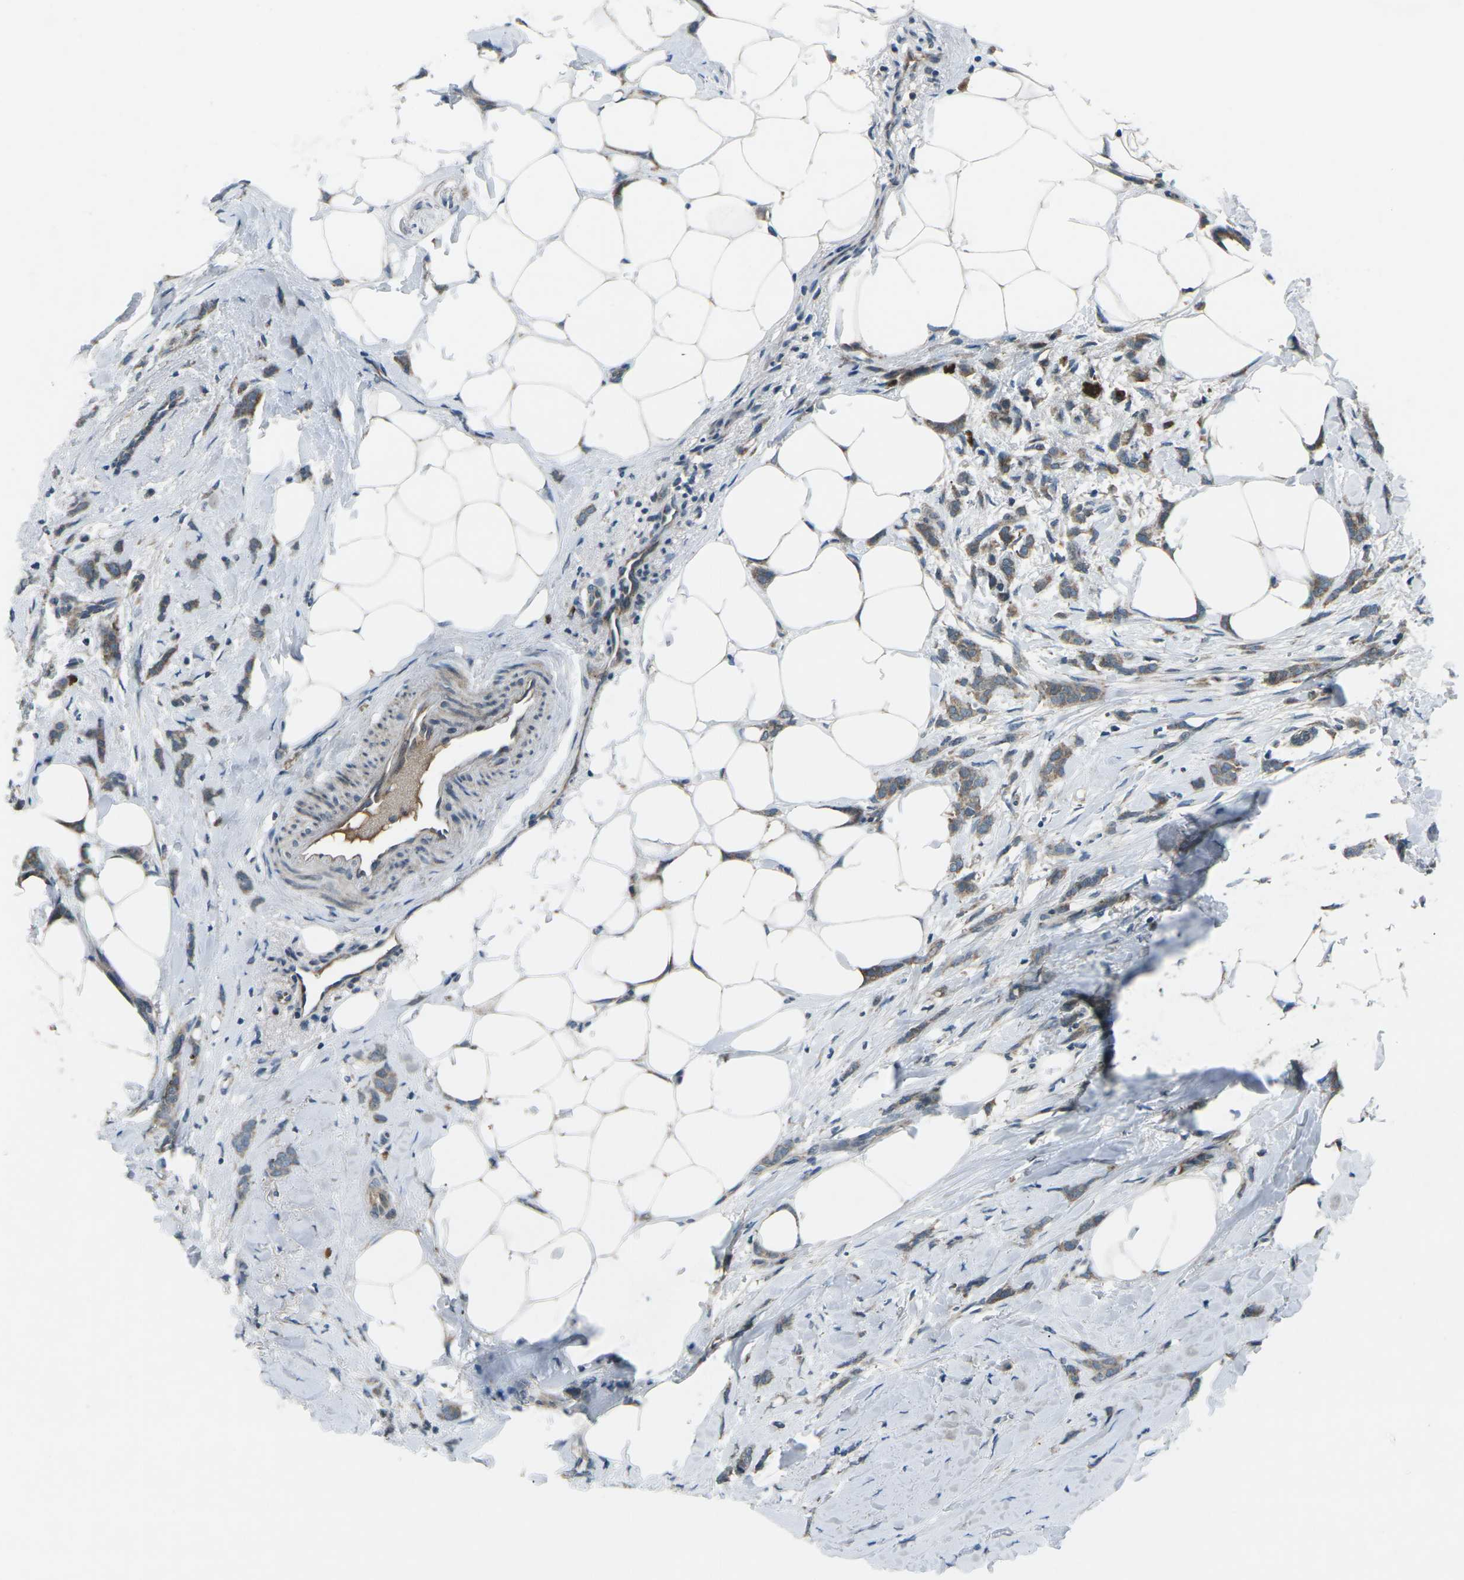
{"staining": {"intensity": "moderate", "quantity": ">75%", "location": "cytoplasmic/membranous"}, "tissue": "breast cancer", "cell_type": "Tumor cells", "image_type": "cancer", "snomed": [{"axis": "morphology", "description": "Lobular carcinoma, in situ"}, {"axis": "morphology", "description": "Lobular carcinoma"}, {"axis": "topography", "description": "Breast"}], "caption": "About >75% of tumor cells in breast lobular carcinoma in situ show moderate cytoplasmic/membranous protein staining as visualized by brown immunohistochemical staining.", "gene": "CDK16", "patient": {"sex": "female", "age": 41}}